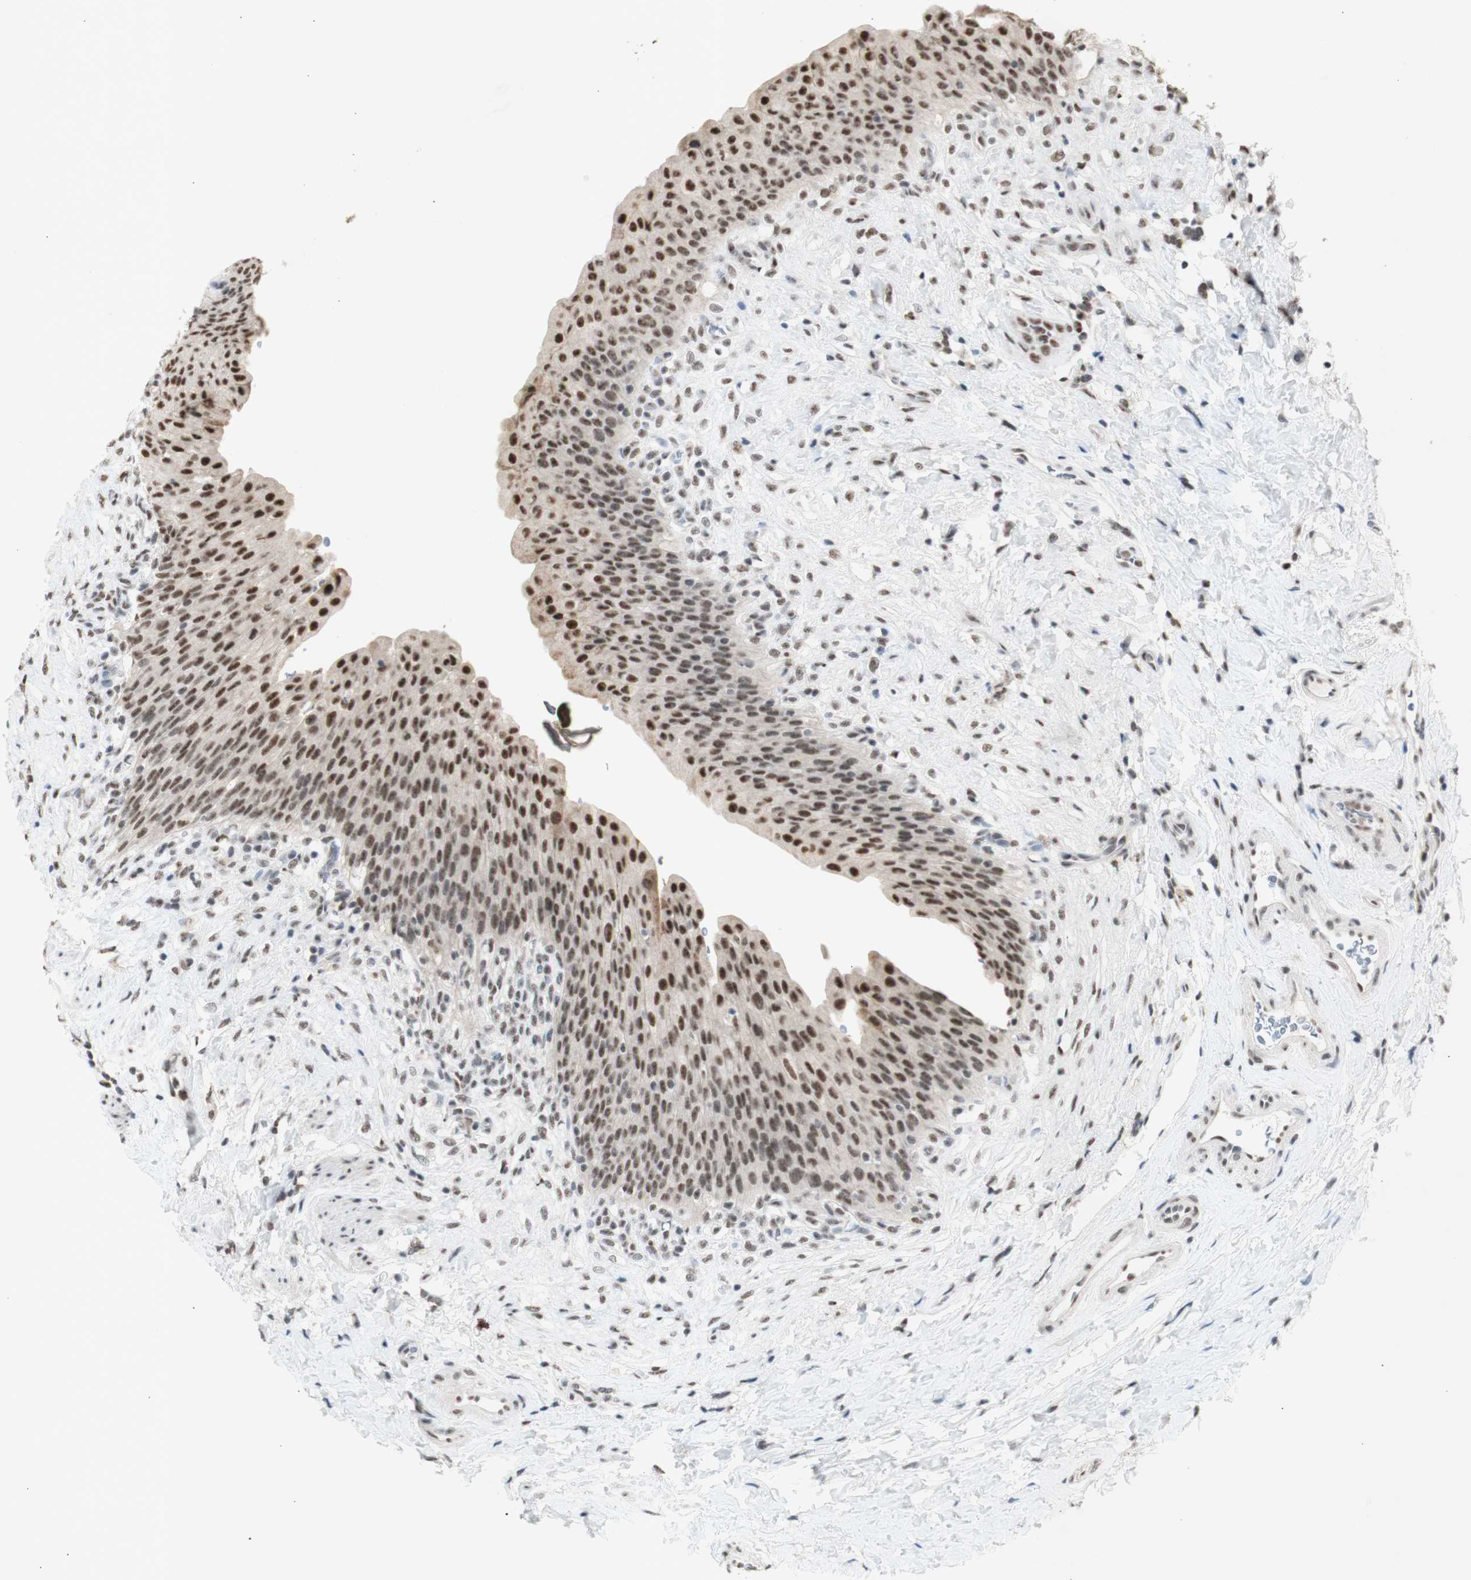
{"staining": {"intensity": "strong", "quantity": ">75%", "location": "nuclear"}, "tissue": "urinary bladder", "cell_type": "Urothelial cells", "image_type": "normal", "snomed": [{"axis": "morphology", "description": "Normal tissue, NOS"}, {"axis": "topography", "description": "Urinary bladder"}], "caption": "Protein expression analysis of benign human urinary bladder reveals strong nuclear positivity in approximately >75% of urothelial cells. (Brightfield microscopy of DAB IHC at high magnification).", "gene": "SNRPB", "patient": {"sex": "female", "age": 79}}